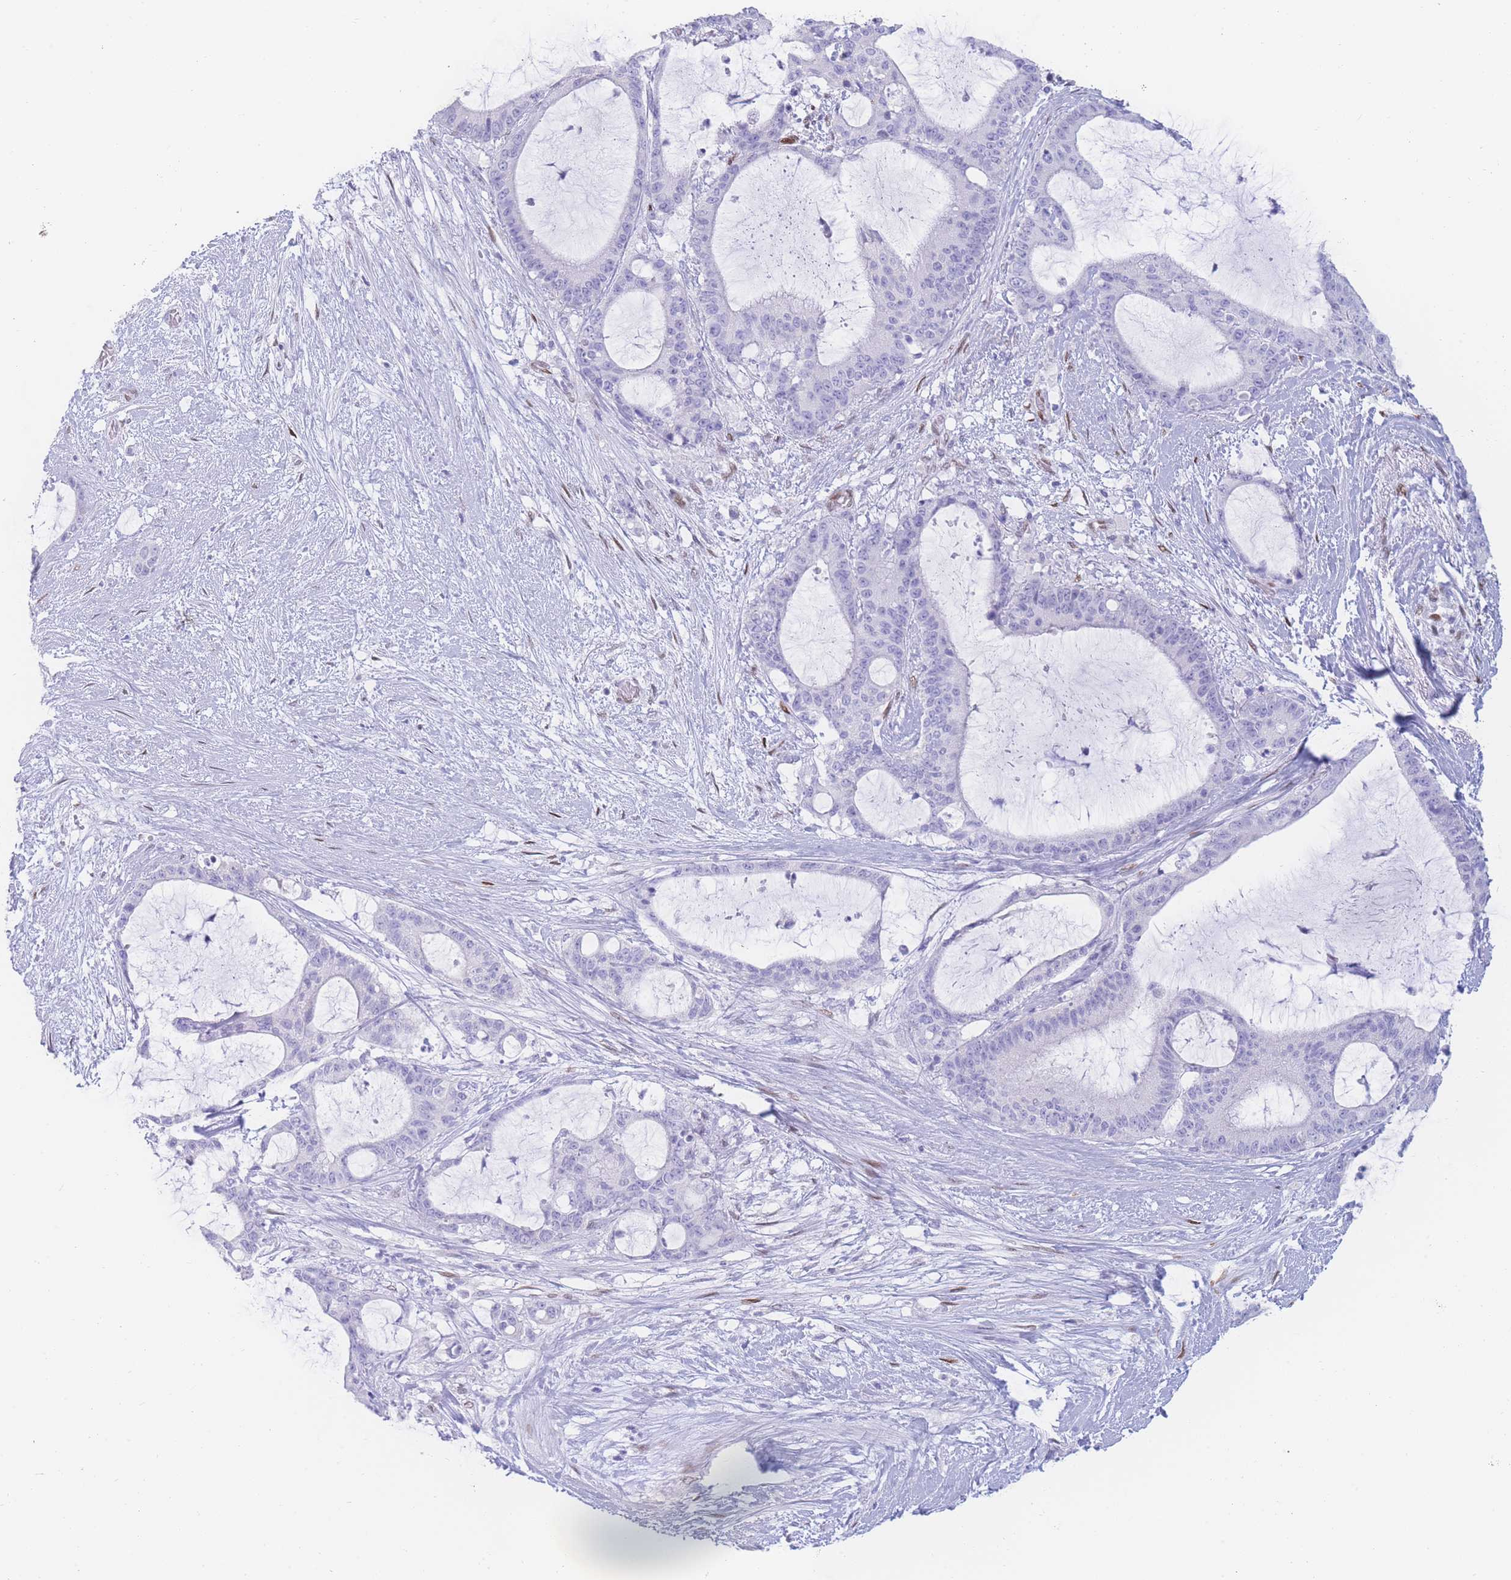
{"staining": {"intensity": "negative", "quantity": "none", "location": "none"}, "tissue": "liver cancer", "cell_type": "Tumor cells", "image_type": "cancer", "snomed": [{"axis": "morphology", "description": "Normal tissue, NOS"}, {"axis": "morphology", "description": "Cholangiocarcinoma"}, {"axis": "topography", "description": "Liver"}, {"axis": "topography", "description": "Peripheral nerve tissue"}], "caption": "IHC histopathology image of human liver cancer stained for a protein (brown), which displays no staining in tumor cells. (Immunohistochemistry, brightfield microscopy, high magnification).", "gene": "PSMB5", "patient": {"sex": "female", "age": 73}}